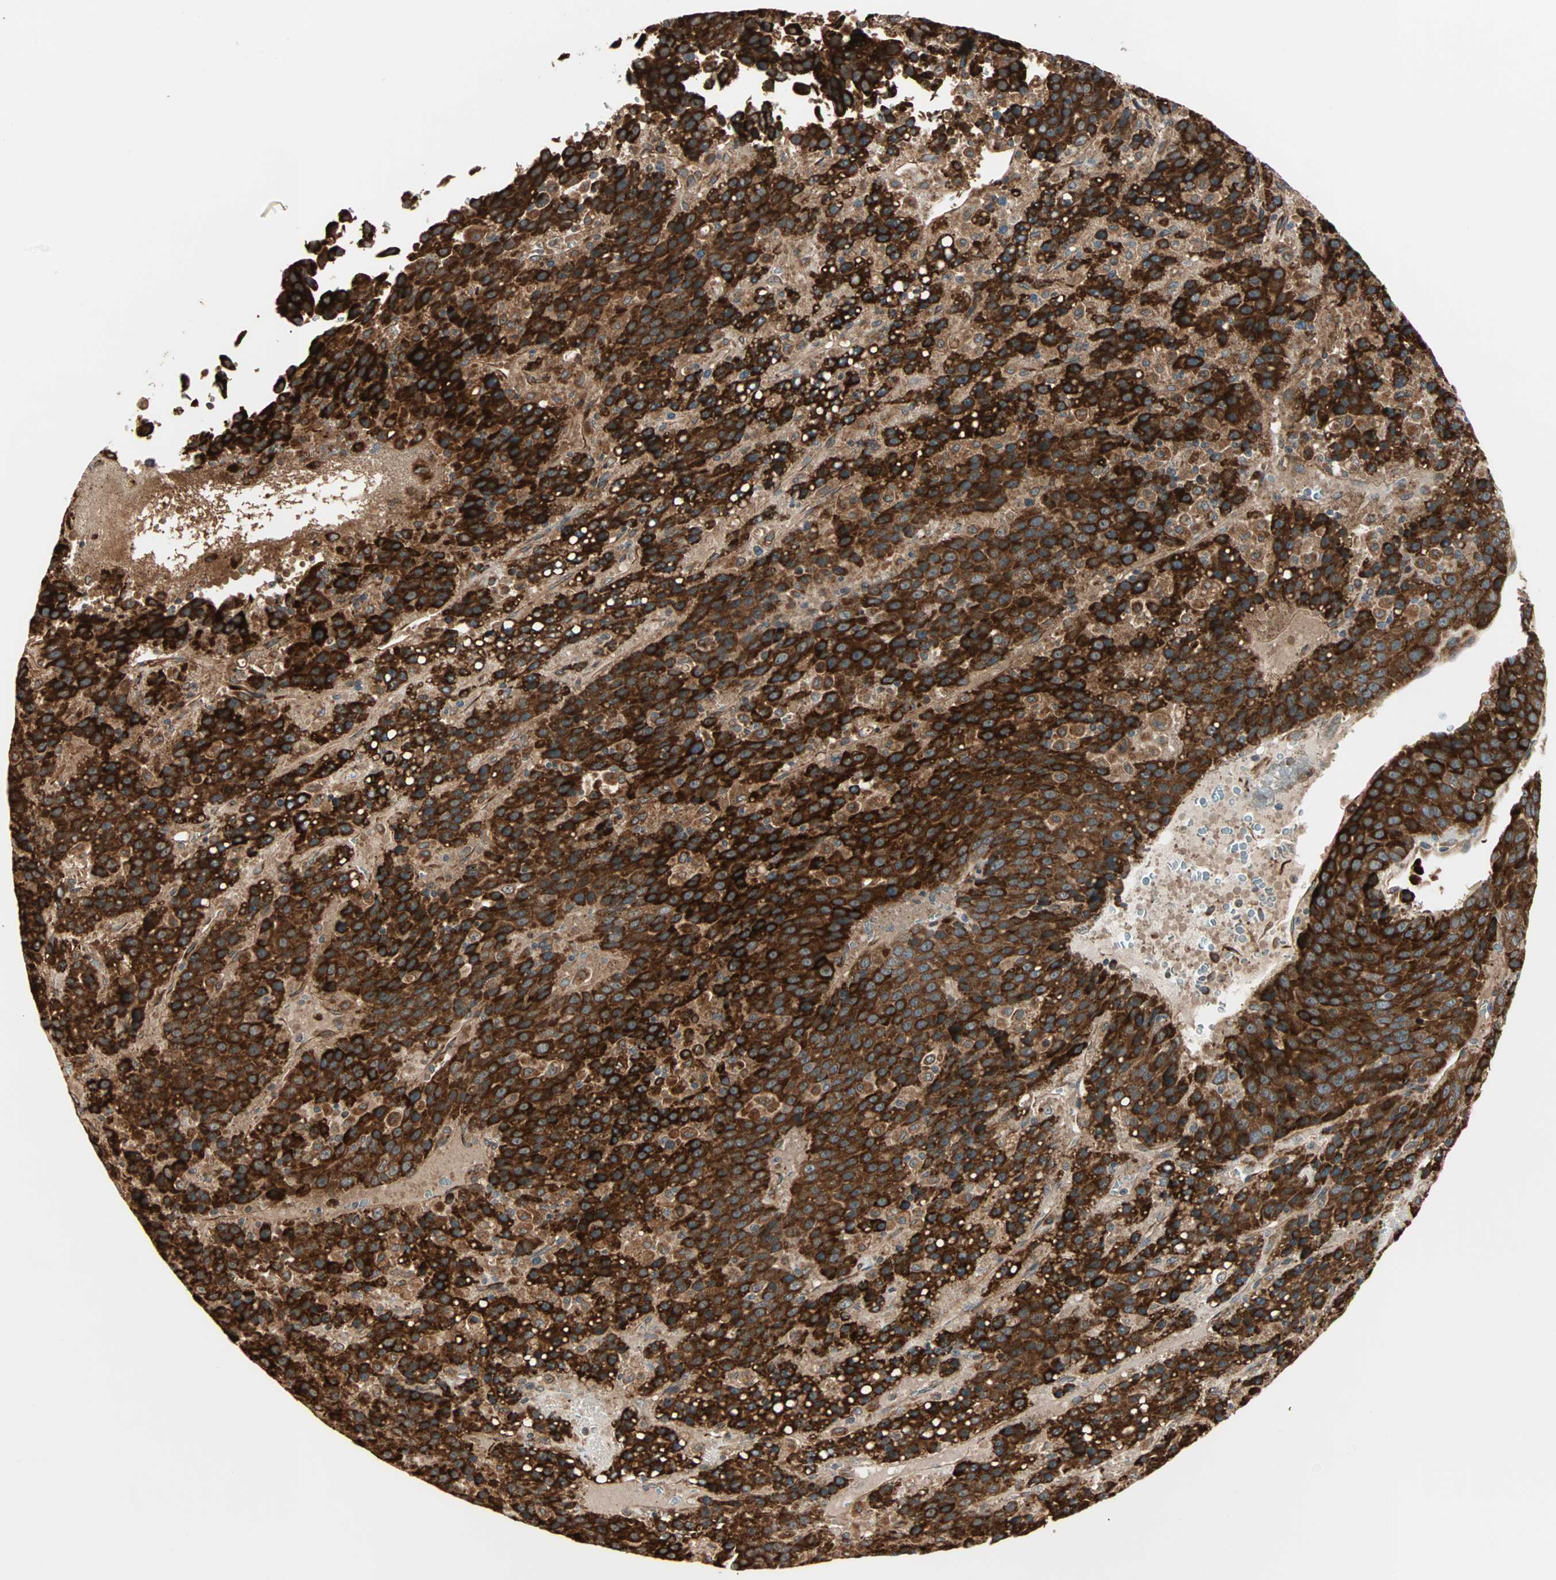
{"staining": {"intensity": "strong", "quantity": ">75%", "location": "cytoplasmic/membranous"}, "tissue": "liver cancer", "cell_type": "Tumor cells", "image_type": "cancer", "snomed": [{"axis": "morphology", "description": "Carcinoma, Hepatocellular, NOS"}, {"axis": "topography", "description": "Liver"}], "caption": "This micrograph displays immunohistochemistry (IHC) staining of human hepatocellular carcinoma (liver), with high strong cytoplasmic/membranous positivity in about >75% of tumor cells.", "gene": "P4HA1", "patient": {"sex": "female", "age": 53}}